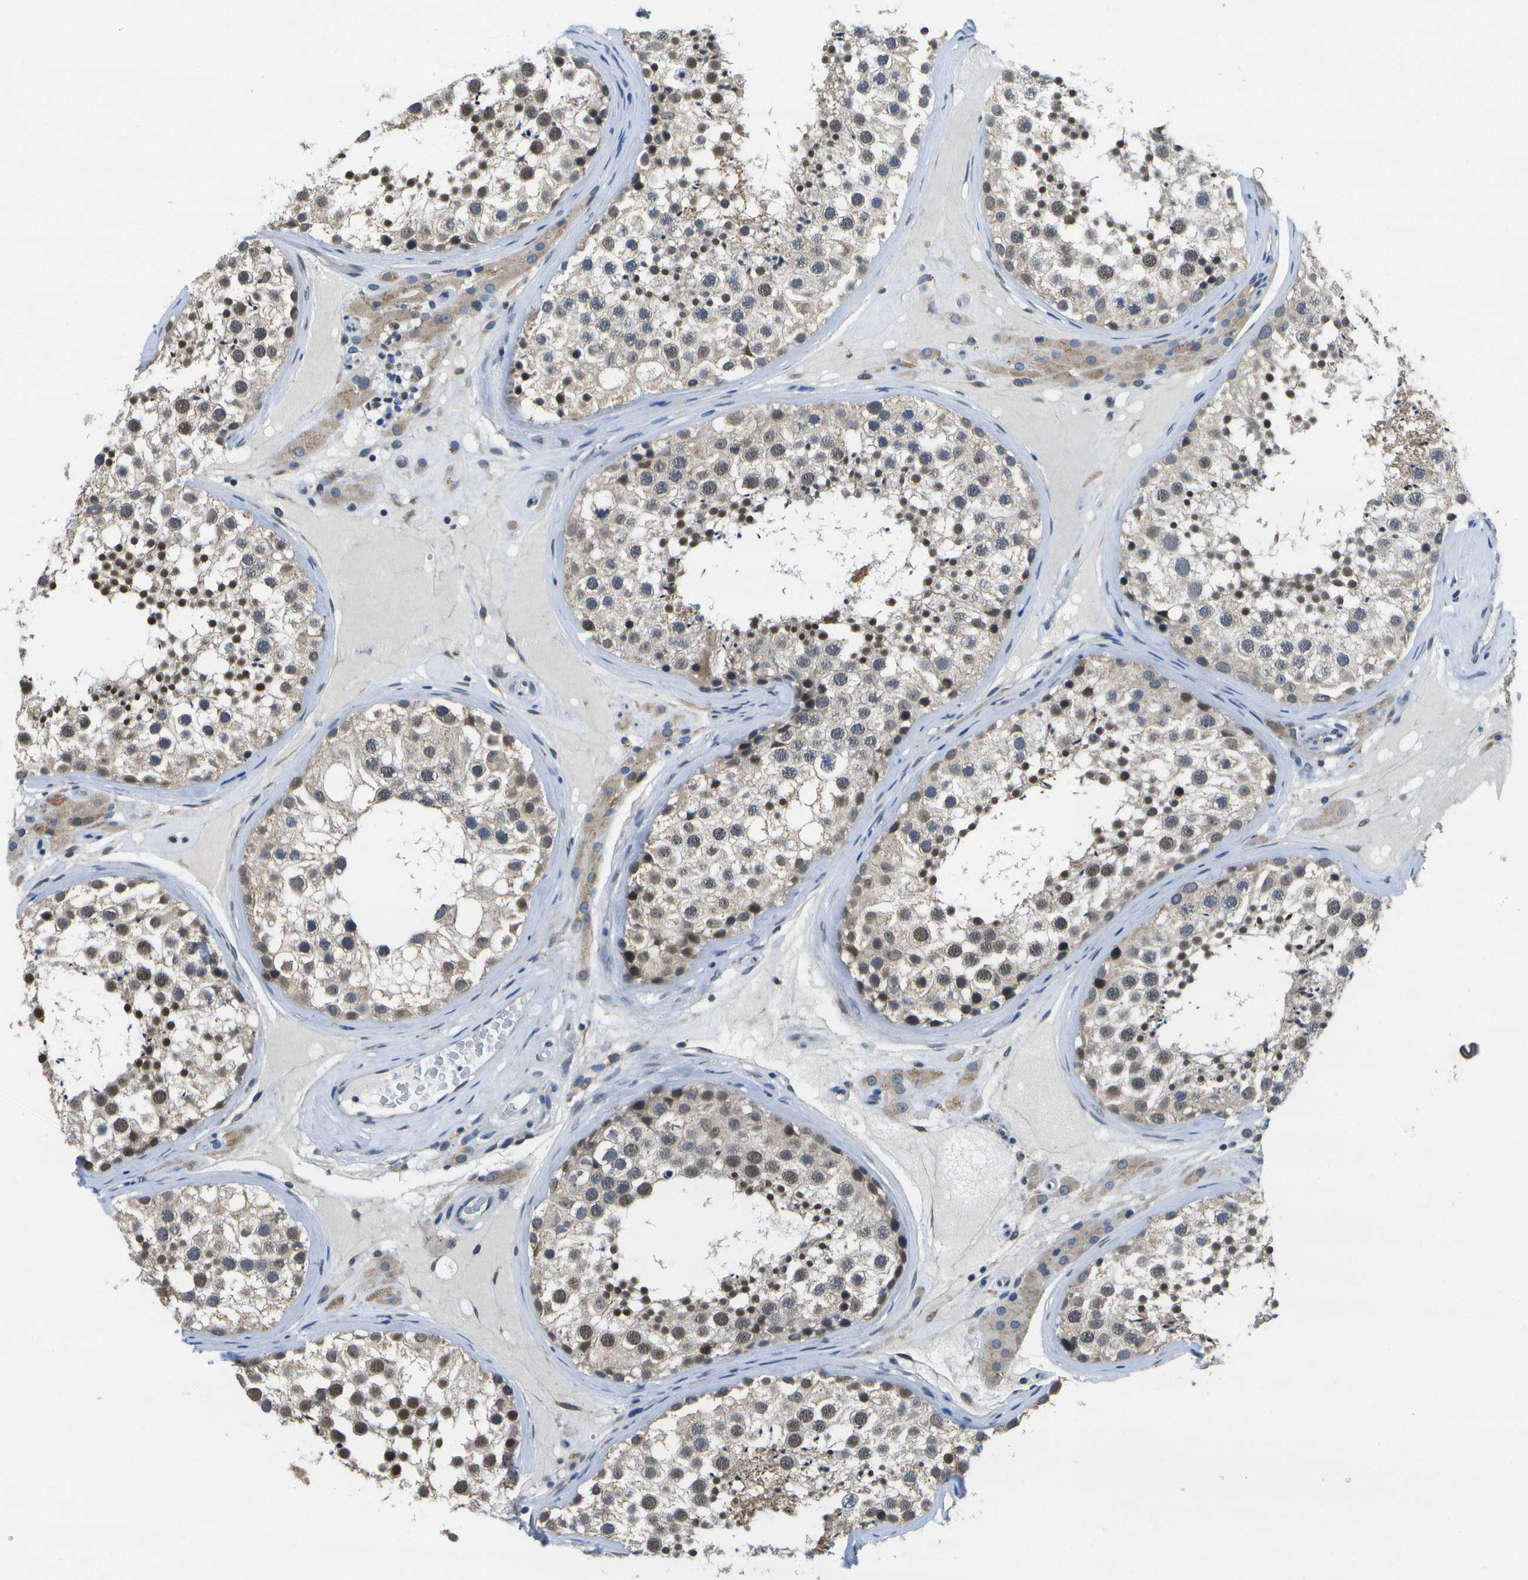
{"staining": {"intensity": "moderate", "quantity": "25%-75%", "location": "cytoplasmic/membranous,nuclear"}, "tissue": "testis", "cell_type": "Cells in seminiferous ducts", "image_type": "normal", "snomed": [{"axis": "morphology", "description": "Normal tissue, NOS"}, {"axis": "topography", "description": "Testis"}], "caption": "Immunohistochemistry (IHC) histopathology image of benign testis: testis stained using immunohistochemistry (IHC) shows medium levels of moderate protein expression localized specifically in the cytoplasmic/membranous,nuclear of cells in seminiferous ducts, appearing as a cytoplasmic/membranous,nuclear brown color.", "gene": "DSE", "patient": {"sex": "male", "age": 46}}